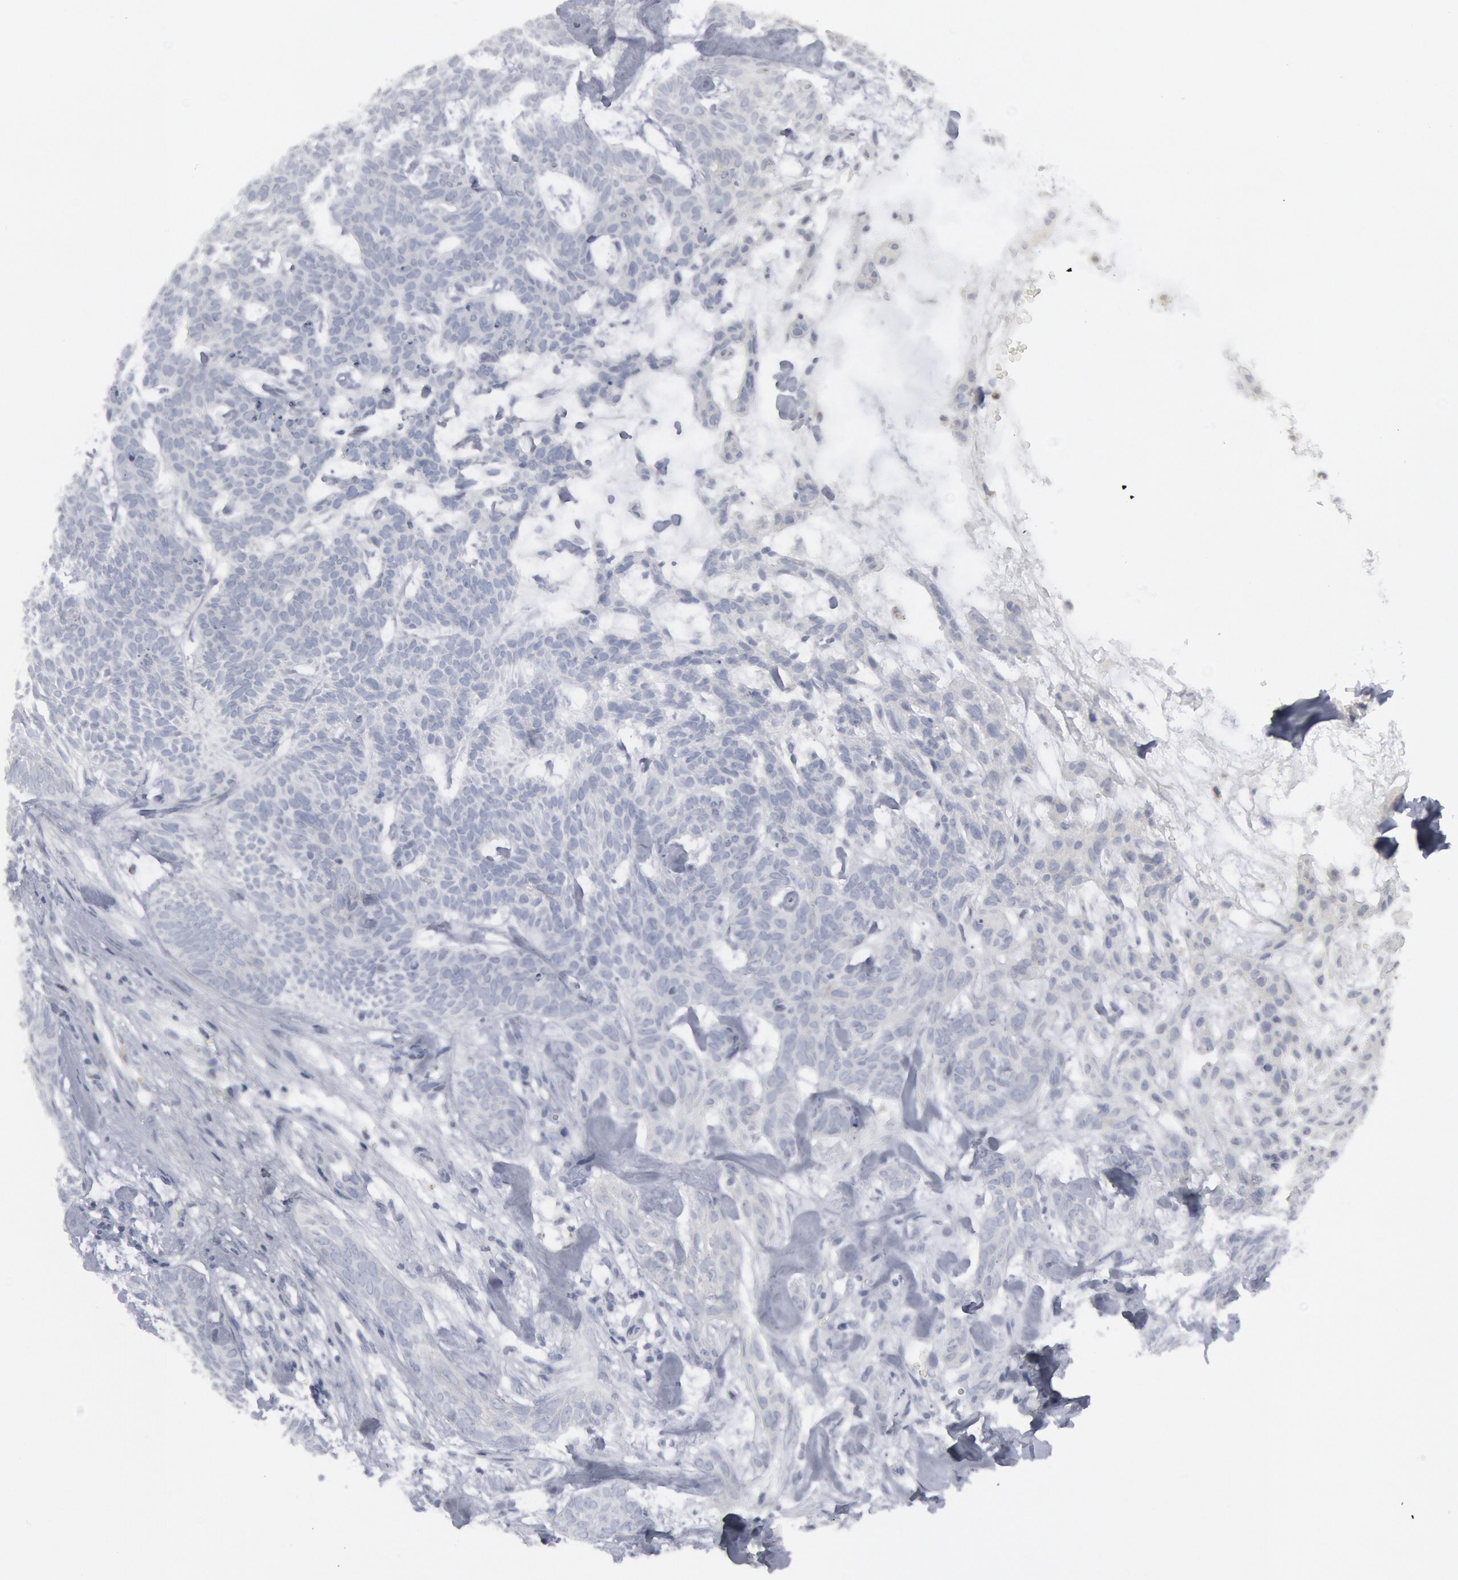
{"staining": {"intensity": "negative", "quantity": "none", "location": "none"}, "tissue": "skin cancer", "cell_type": "Tumor cells", "image_type": "cancer", "snomed": [{"axis": "morphology", "description": "Basal cell carcinoma"}, {"axis": "topography", "description": "Skin"}], "caption": "IHC of skin cancer demonstrates no expression in tumor cells. The staining was performed using DAB to visualize the protein expression in brown, while the nuclei were stained in blue with hematoxylin (Magnification: 20x).", "gene": "DMC1", "patient": {"sex": "male", "age": 75}}